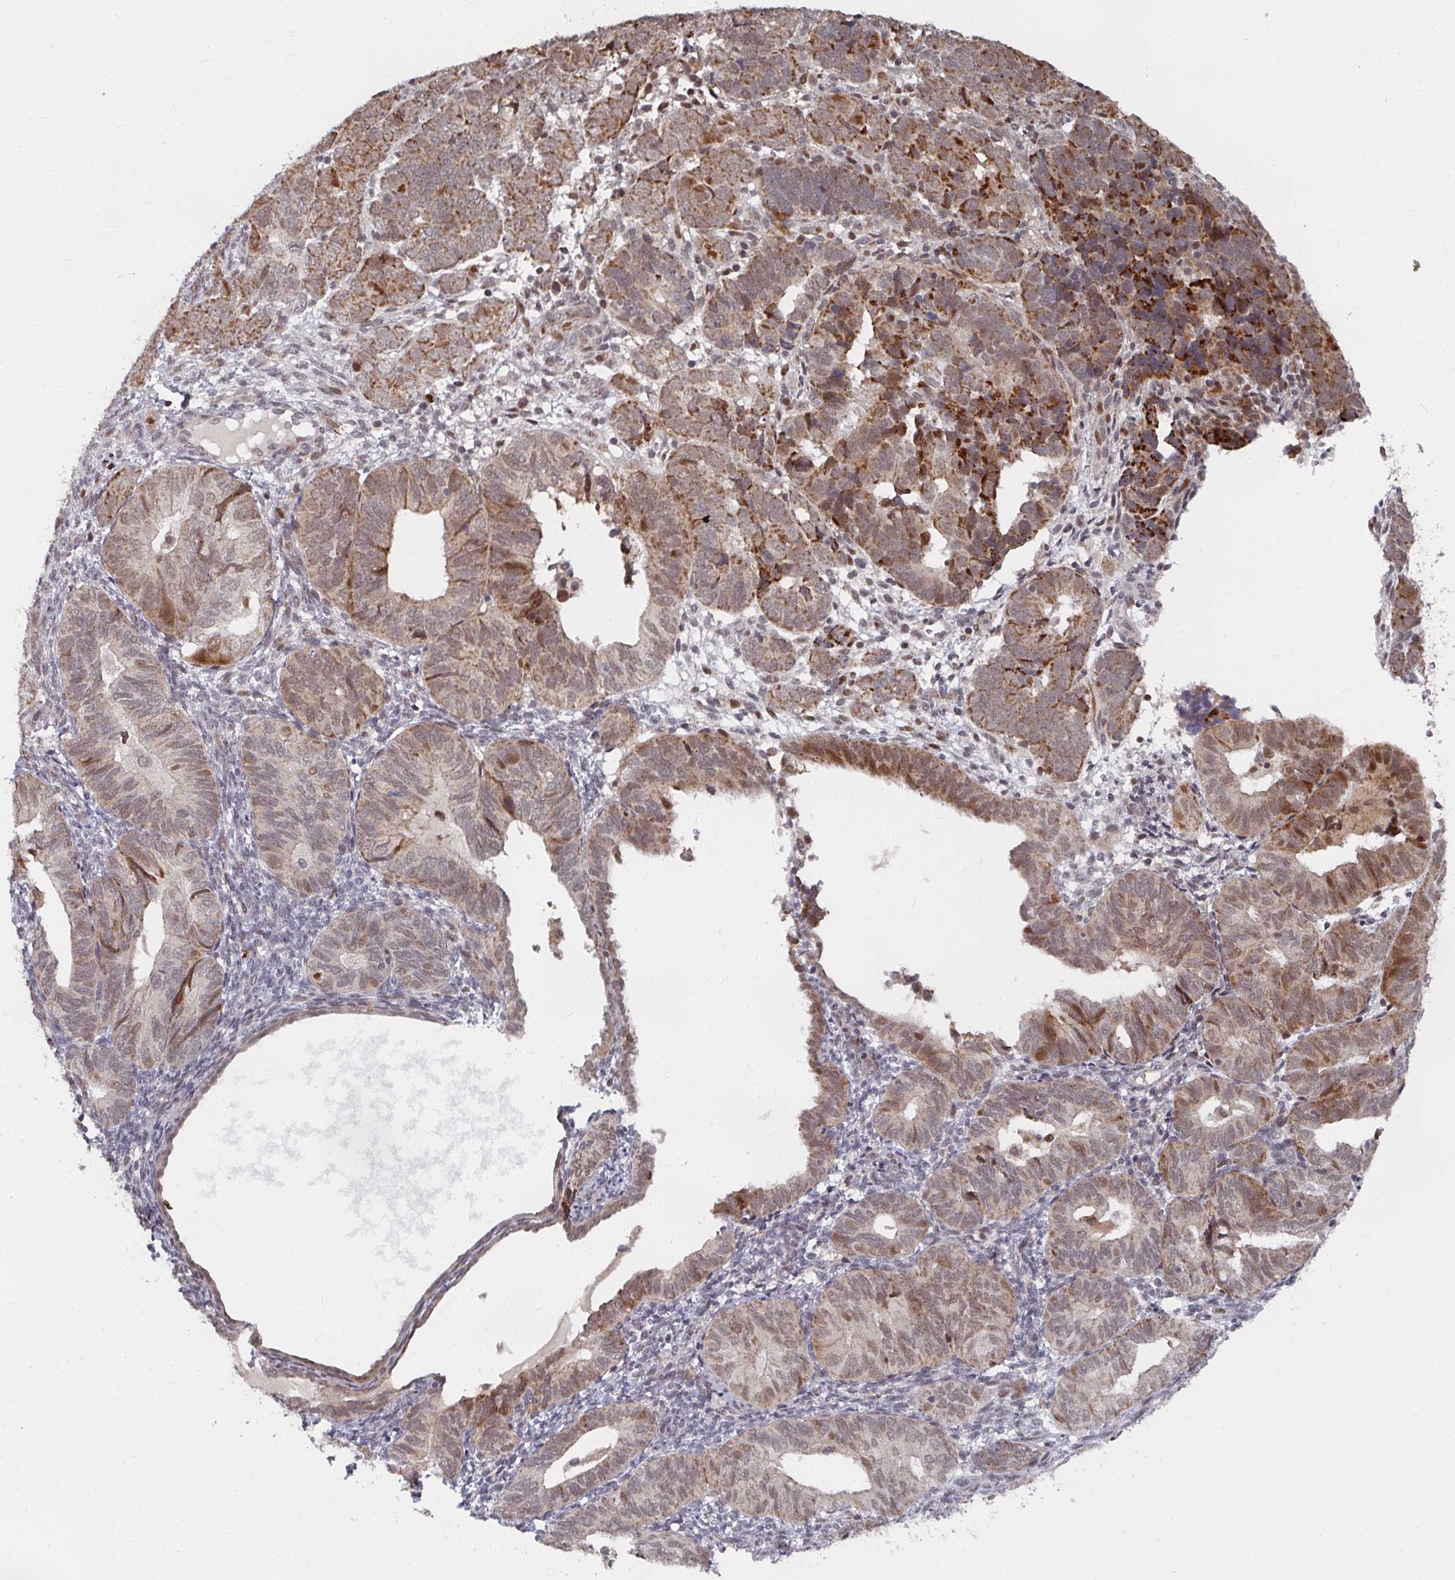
{"staining": {"intensity": "moderate", "quantity": ">75%", "location": "cytoplasmic/membranous"}, "tissue": "endometrial cancer", "cell_type": "Tumor cells", "image_type": "cancer", "snomed": [{"axis": "morphology", "description": "Adenocarcinoma, NOS"}, {"axis": "topography", "description": "Endometrium"}], "caption": "Immunohistochemistry (IHC) of human endometrial cancer demonstrates medium levels of moderate cytoplasmic/membranous staining in about >75% of tumor cells.", "gene": "RBBP5", "patient": {"sex": "female", "age": 82}}